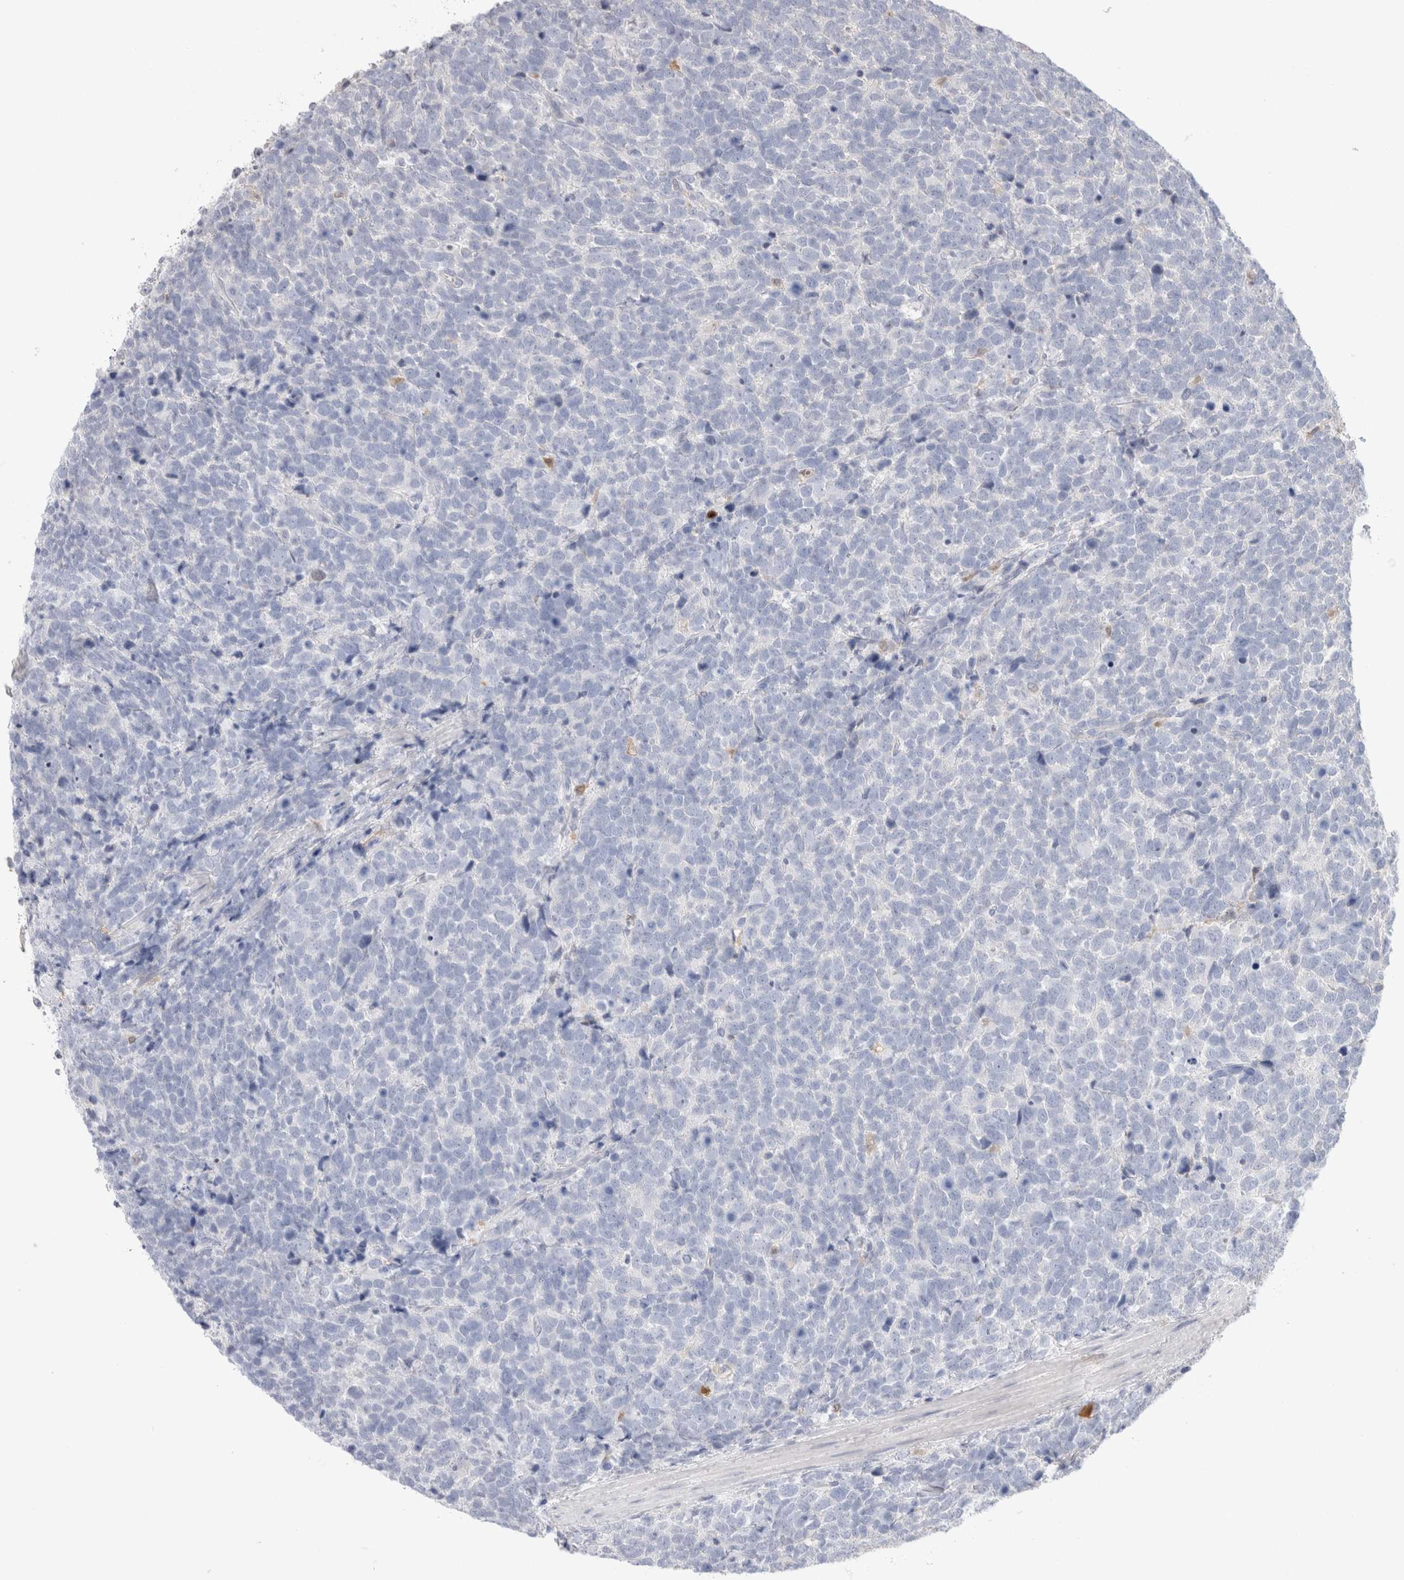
{"staining": {"intensity": "negative", "quantity": "none", "location": "none"}, "tissue": "urothelial cancer", "cell_type": "Tumor cells", "image_type": "cancer", "snomed": [{"axis": "morphology", "description": "Urothelial carcinoma, High grade"}, {"axis": "topography", "description": "Urinary bladder"}], "caption": "Immunohistochemistry image of neoplastic tissue: high-grade urothelial carcinoma stained with DAB demonstrates no significant protein staining in tumor cells.", "gene": "HPGDS", "patient": {"sex": "female", "age": 82}}